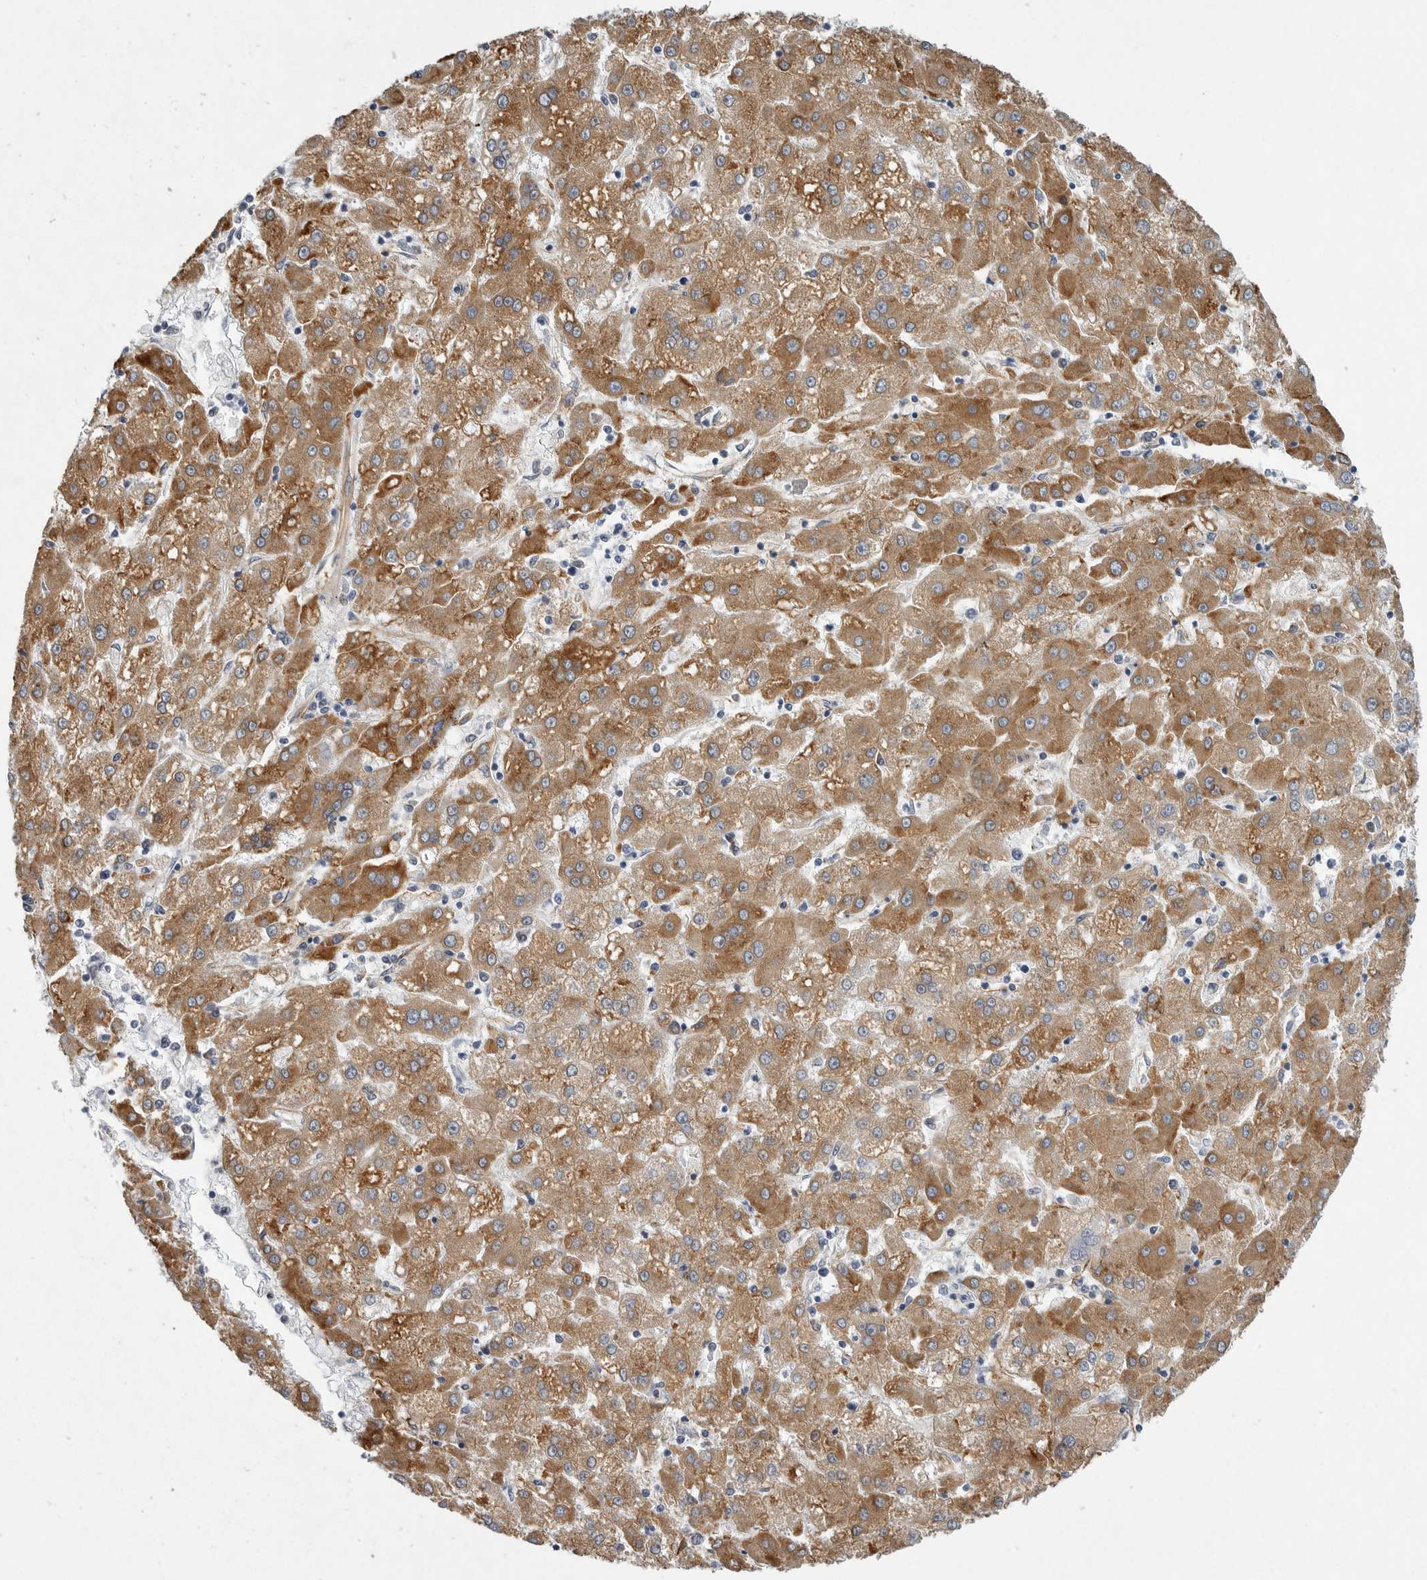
{"staining": {"intensity": "moderate", "quantity": ">75%", "location": "cytoplasmic/membranous"}, "tissue": "liver cancer", "cell_type": "Tumor cells", "image_type": "cancer", "snomed": [{"axis": "morphology", "description": "Carcinoma, Hepatocellular, NOS"}, {"axis": "topography", "description": "Liver"}], "caption": "Immunohistochemical staining of human hepatocellular carcinoma (liver) exhibits medium levels of moderate cytoplasmic/membranous expression in about >75% of tumor cells.", "gene": "MINPP1", "patient": {"sex": "male", "age": 72}}